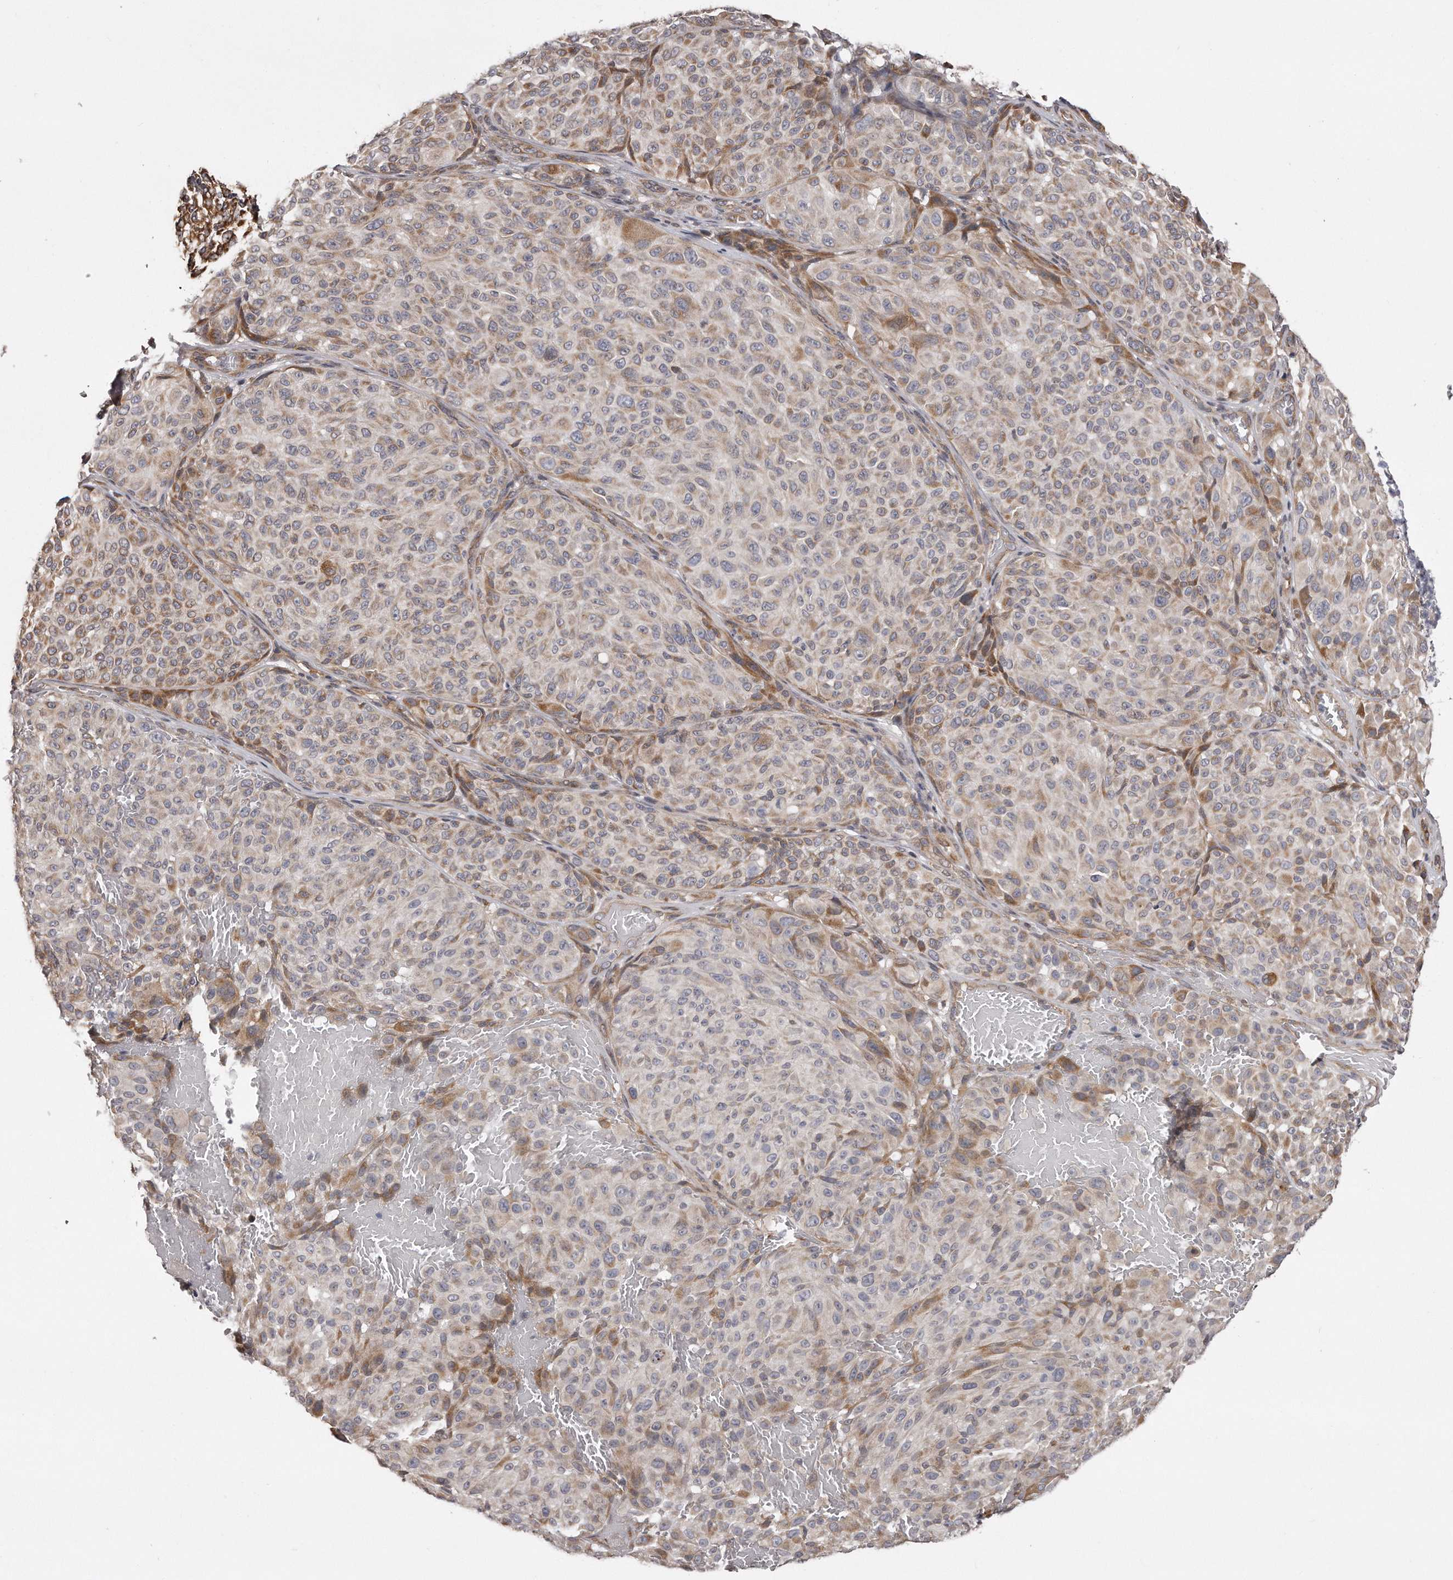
{"staining": {"intensity": "weak", "quantity": "<25%", "location": "cytoplasmic/membranous"}, "tissue": "melanoma", "cell_type": "Tumor cells", "image_type": "cancer", "snomed": [{"axis": "morphology", "description": "Malignant melanoma, NOS"}, {"axis": "topography", "description": "Skin"}], "caption": "This is a photomicrograph of IHC staining of melanoma, which shows no staining in tumor cells. The staining was performed using DAB to visualize the protein expression in brown, while the nuclei were stained in blue with hematoxylin (Magnification: 20x).", "gene": "TRAPPC14", "patient": {"sex": "male", "age": 83}}